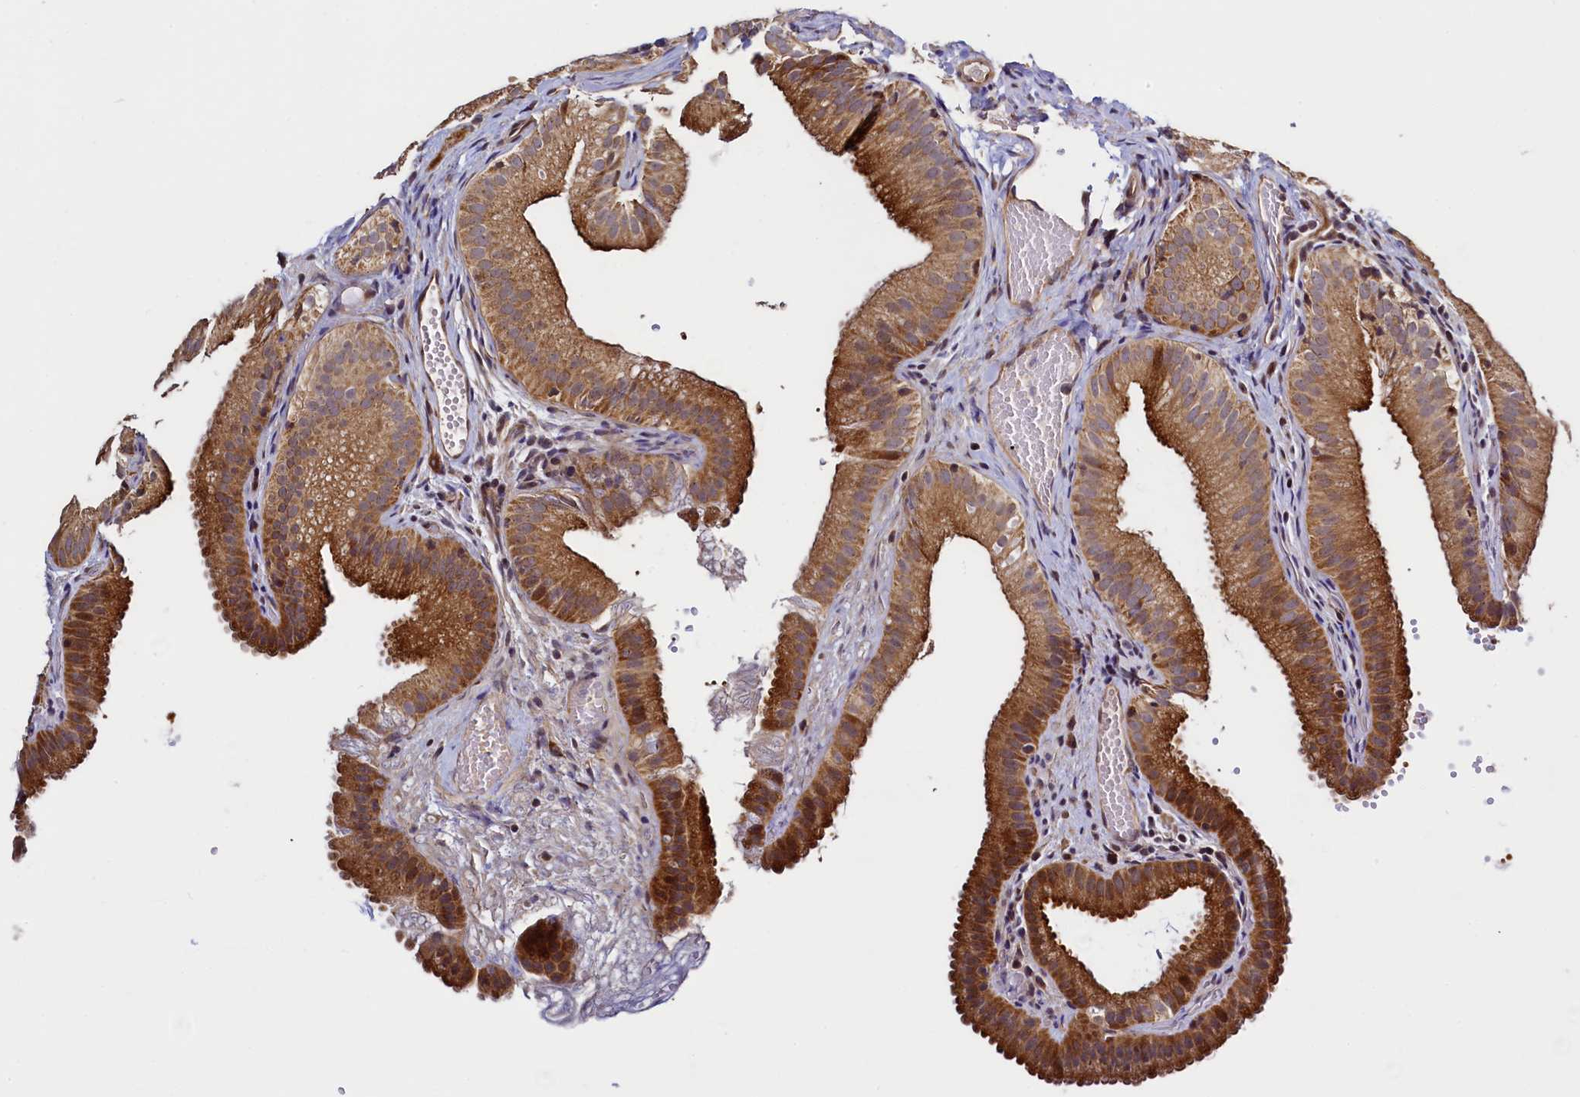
{"staining": {"intensity": "moderate", "quantity": ">75%", "location": "cytoplasmic/membranous"}, "tissue": "gallbladder", "cell_type": "Glandular cells", "image_type": "normal", "snomed": [{"axis": "morphology", "description": "Normal tissue, NOS"}, {"axis": "topography", "description": "Gallbladder"}], "caption": "Glandular cells reveal moderate cytoplasmic/membranous staining in about >75% of cells in unremarkable gallbladder. (Brightfield microscopy of DAB IHC at high magnification).", "gene": "RBFA", "patient": {"sex": "female", "age": 30}}